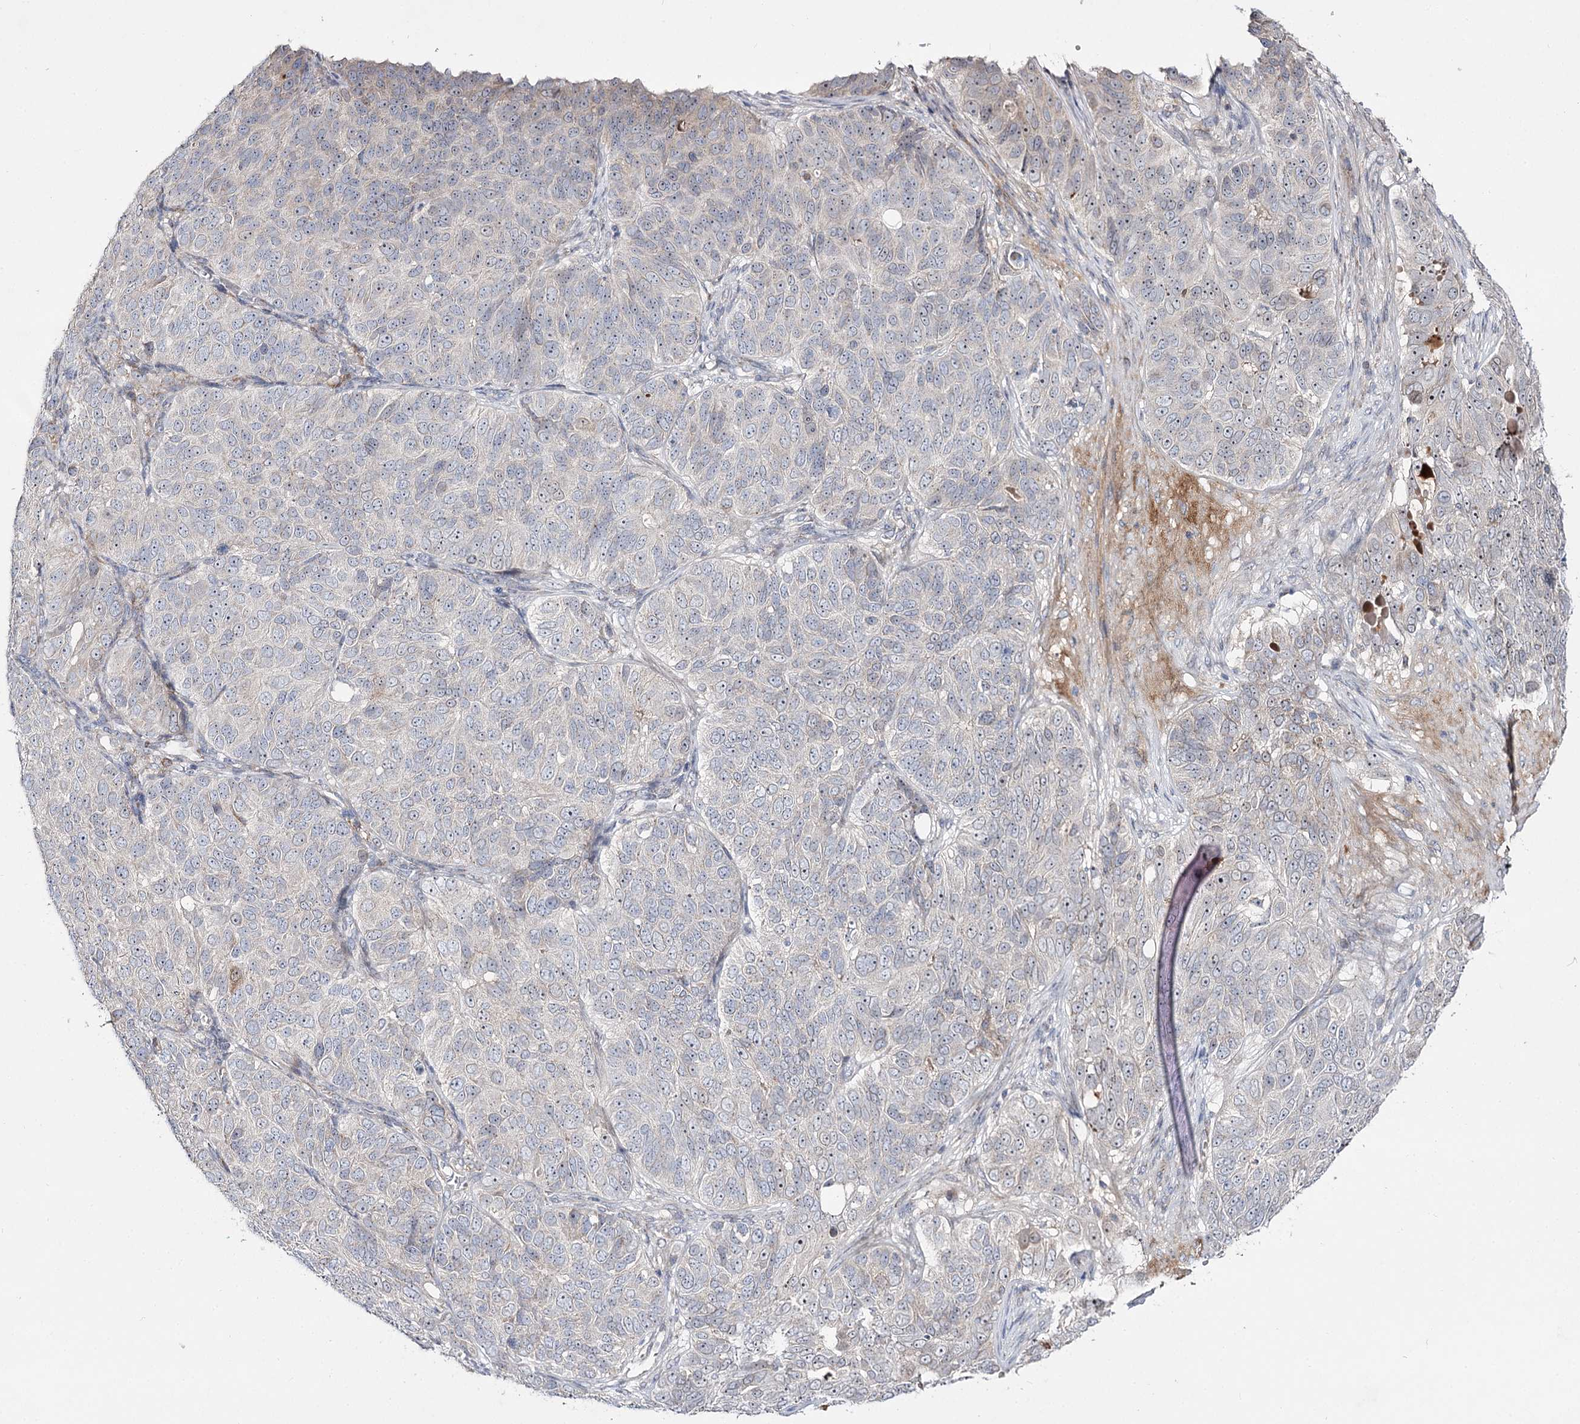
{"staining": {"intensity": "negative", "quantity": "none", "location": "none"}, "tissue": "ovarian cancer", "cell_type": "Tumor cells", "image_type": "cancer", "snomed": [{"axis": "morphology", "description": "Carcinoma, endometroid"}, {"axis": "topography", "description": "Ovary"}], "caption": "Ovarian endometroid carcinoma was stained to show a protein in brown. There is no significant staining in tumor cells. (Immunohistochemistry (ihc), brightfield microscopy, high magnification).", "gene": "C11orf80", "patient": {"sex": "female", "age": 51}}